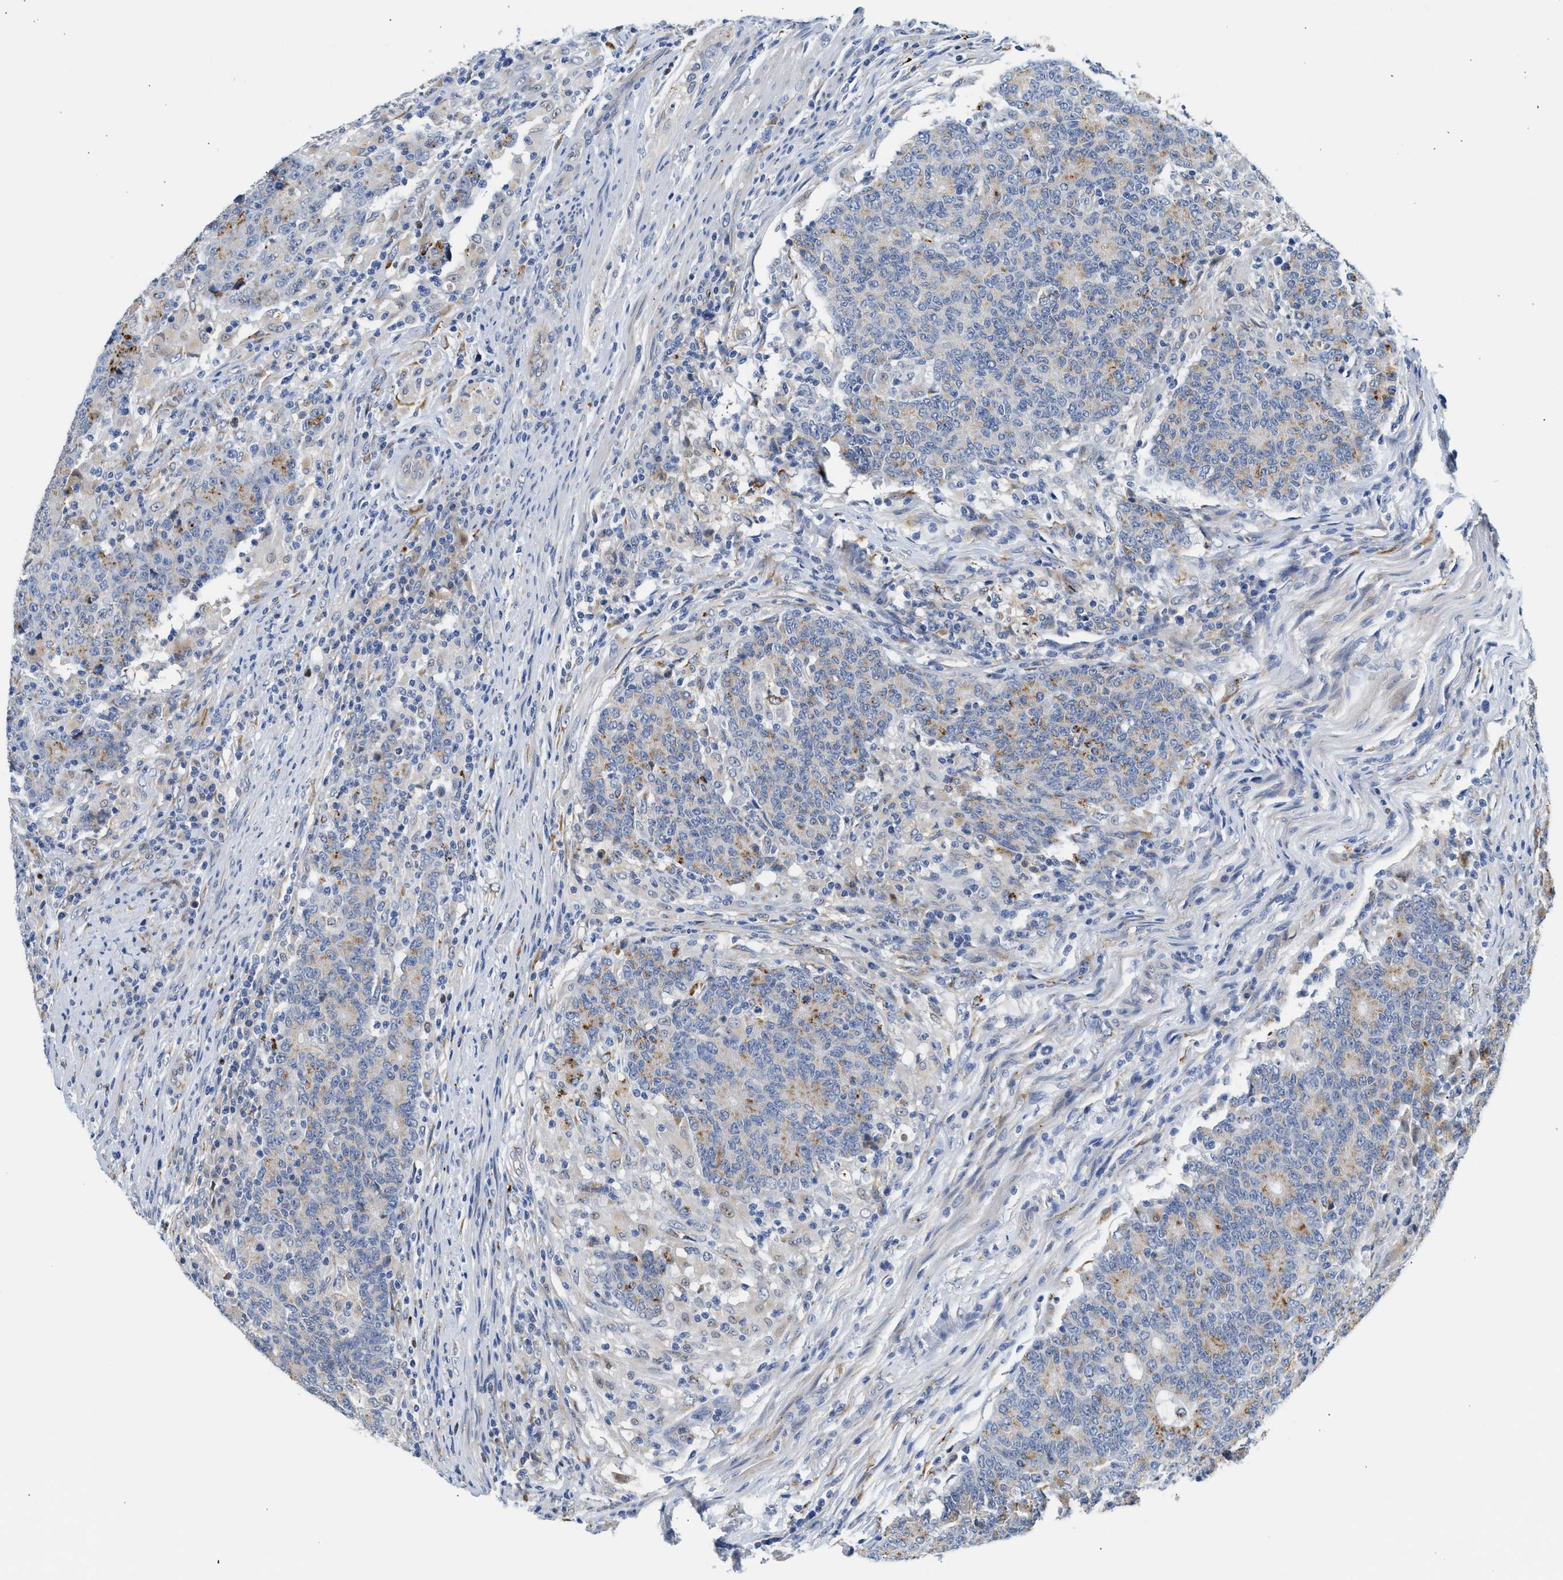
{"staining": {"intensity": "weak", "quantity": "<25%", "location": "cytoplasmic/membranous"}, "tissue": "colorectal cancer", "cell_type": "Tumor cells", "image_type": "cancer", "snomed": [{"axis": "morphology", "description": "Normal tissue, NOS"}, {"axis": "morphology", "description": "Adenocarcinoma, NOS"}, {"axis": "topography", "description": "Colon"}], "caption": "Immunohistochemical staining of human adenocarcinoma (colorectal) reveals no significant positivity in tumor cells.", "gene": "PPM1L", "patient": {"sex": "female", "age": 75}}